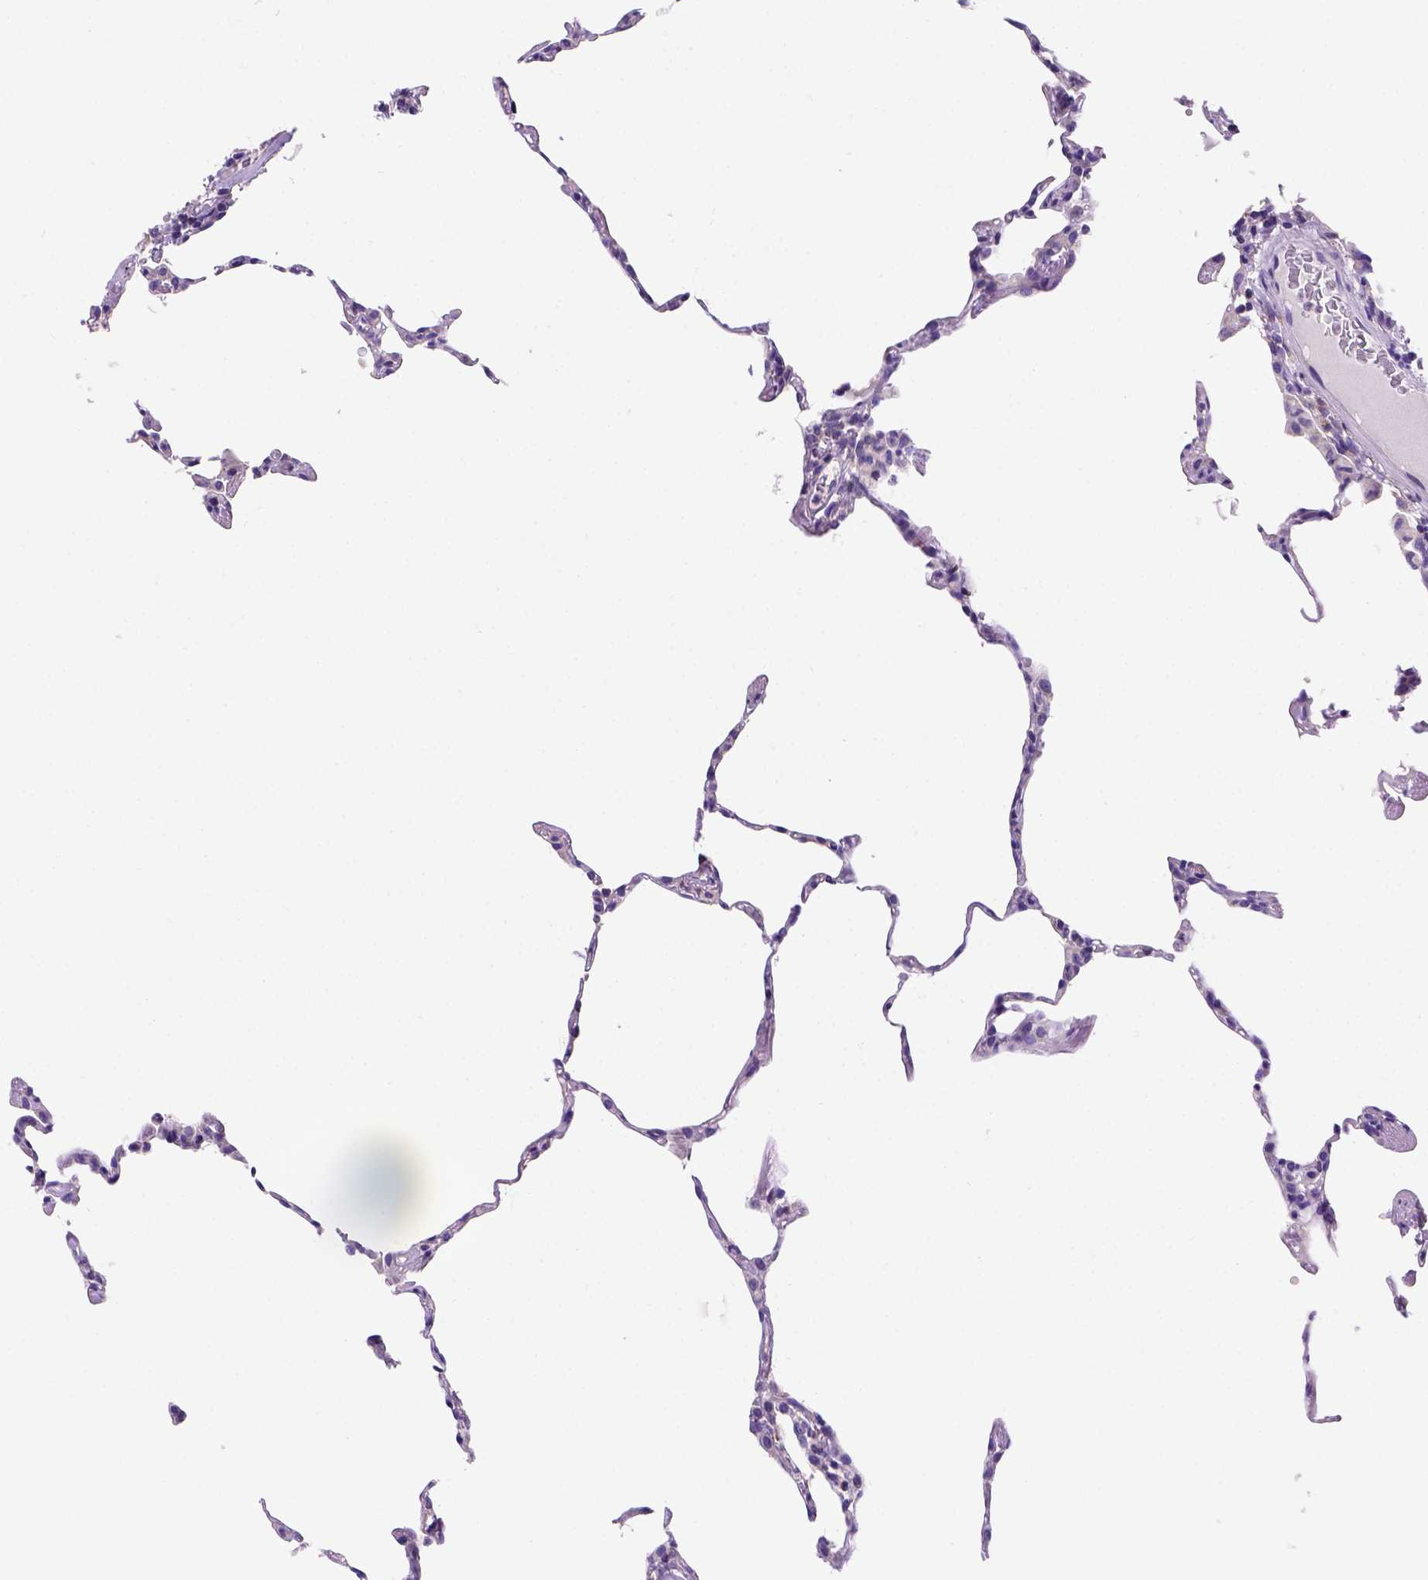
{"staining": {"intensity": "negative", "quantity": "none", "location": "none"}, "tissue": "lung", "cell_type": "Alveolar cells", "image_type": "normal", "snomed": [{"axis": "morphology", "description": "Normal tissue, NOS"}, {"axis": "topography", "description": "Lung"}], "caption": "High magnification brightfield microscopy of unremarkable lung stained with DAB (brown) and counterstained with hematoxylin (blue): alveolar cells show no significant staining. The staining is performed using DAB brown chromogen with nuclei counter-stained in using hematoxylin.", "gene": "FOXI1", "patient": {"sex": "female", "age": 57}}